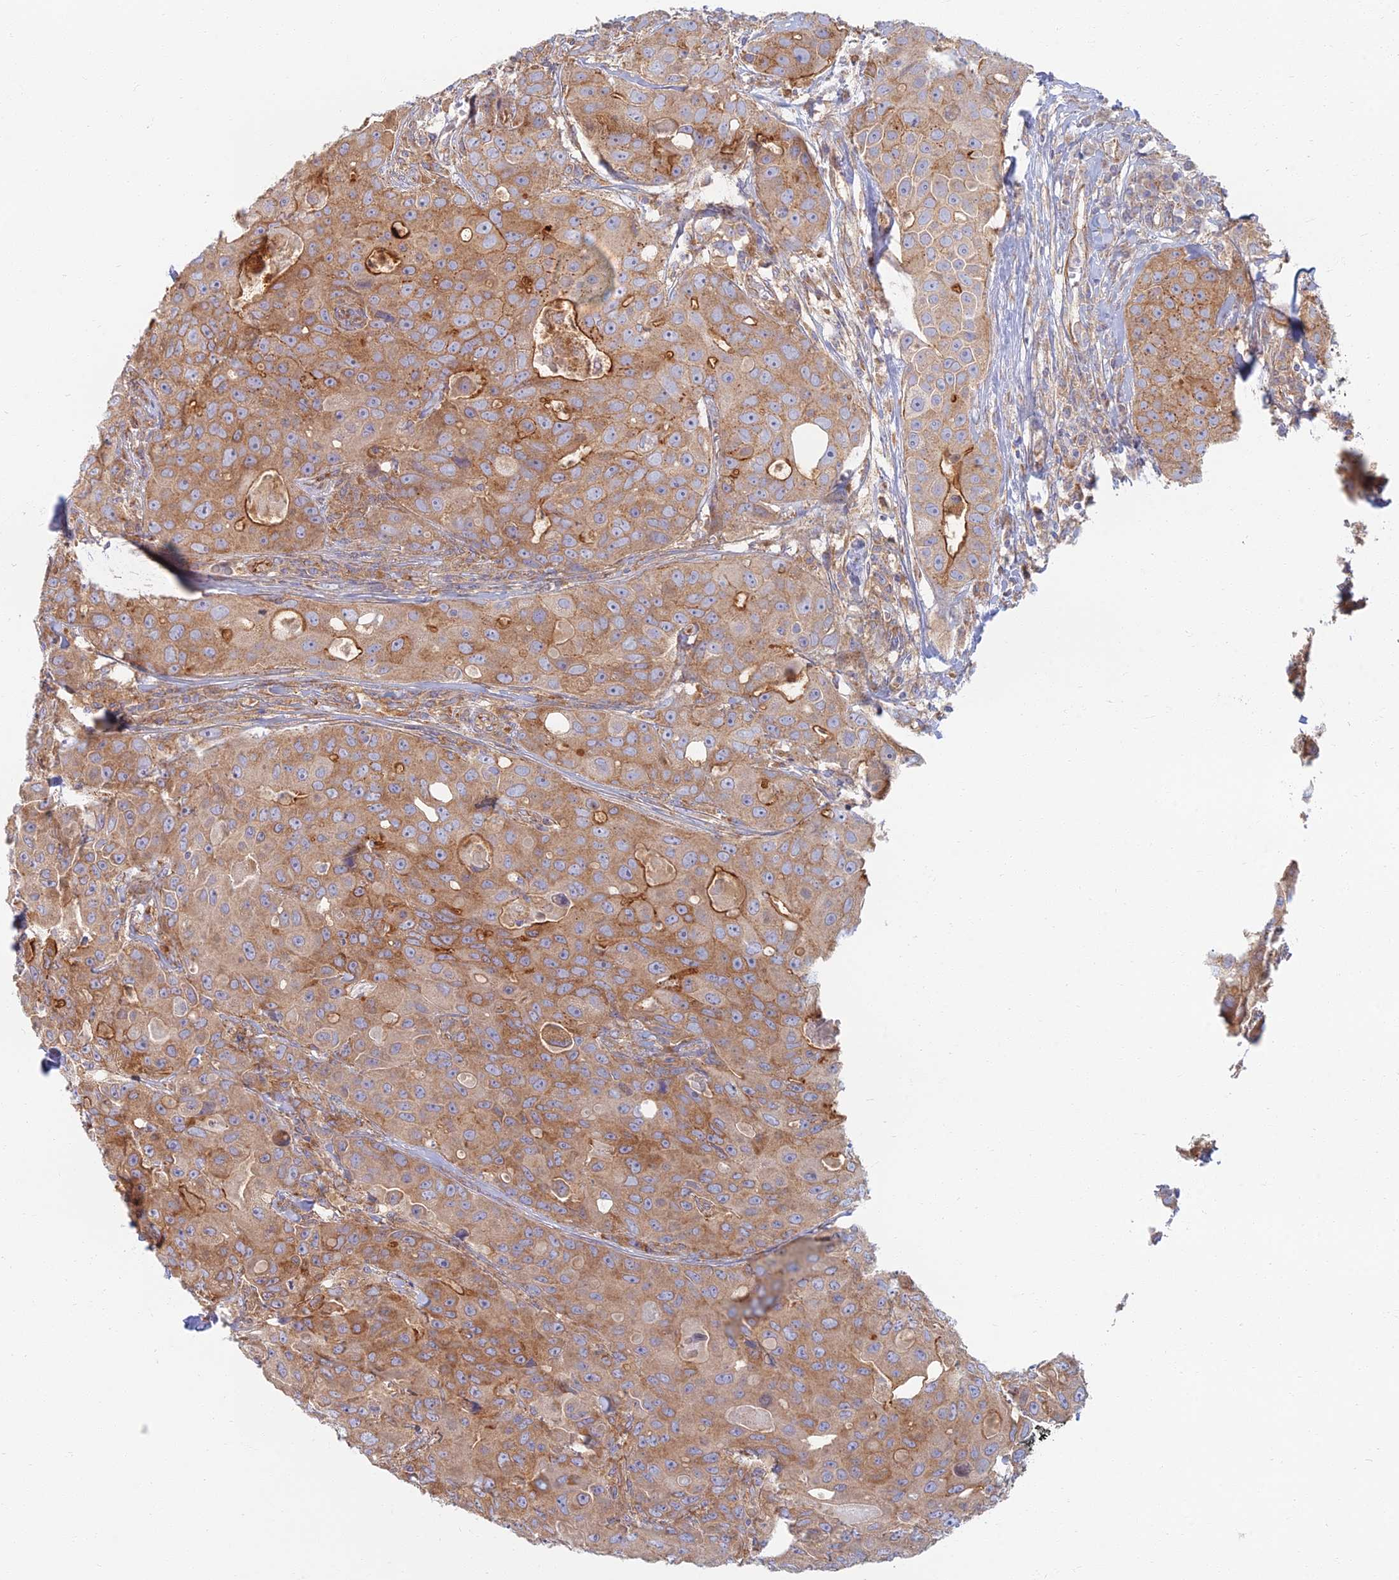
{"staining": {"intensity": "moderate", "quantity": ">75%", "location": "cytoplasmic/membranous"}, "tissue": "breast cancer", "cell_type": "Tumor cells", "image_type": "cancer", "snomed": [{"axis": "morphology", "description": "Duct carcinoma"}, {"axis": "topography", "description": "Breast"}], "caption": "Breast invasive ductal carcinoma stained with a protein marker shows moderate staining in tumor cells.", "gene": "RBSN", "patient": {"sex": "female", "age": 43}}